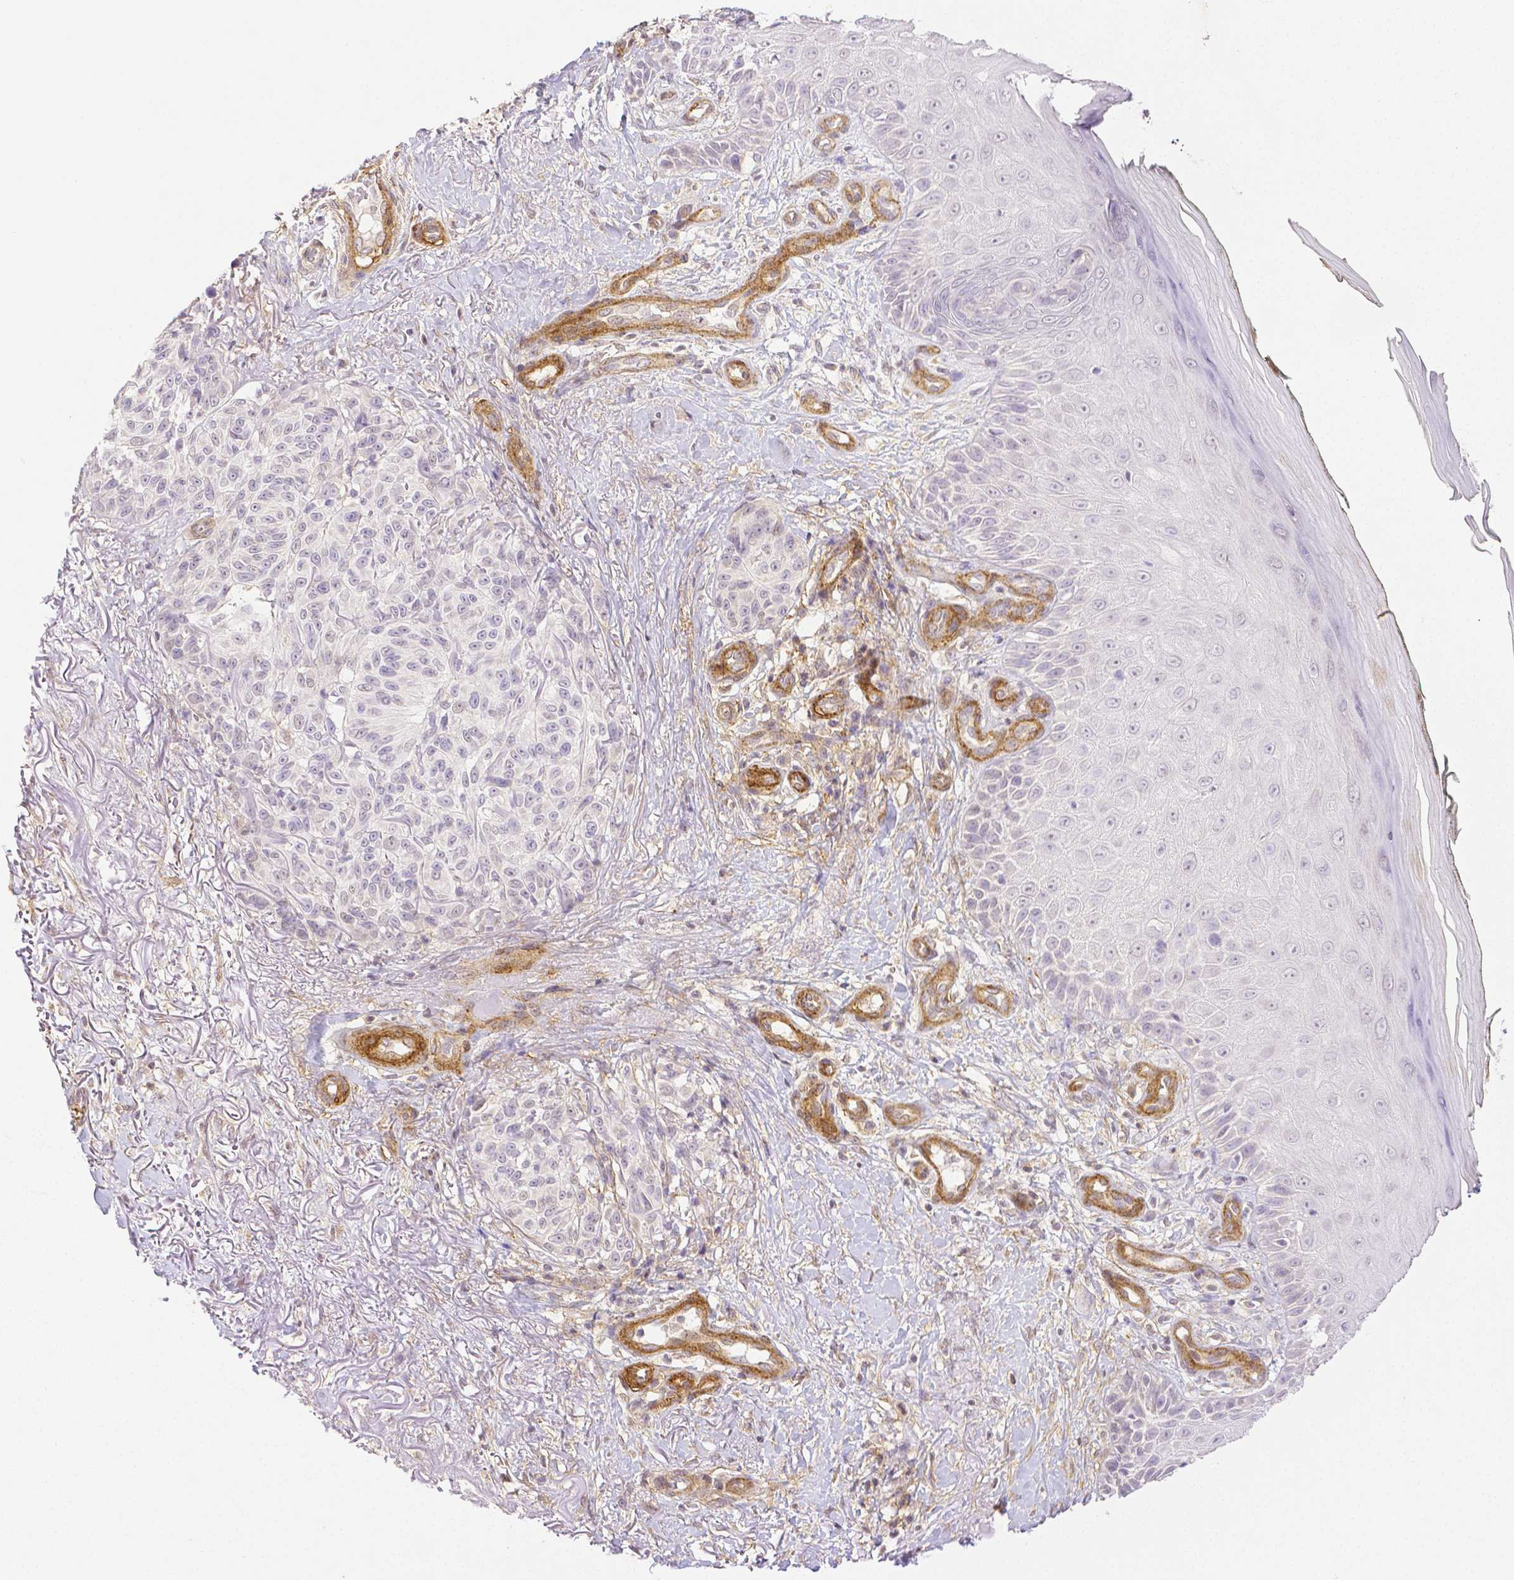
{"staining": {"intensity": "negative", "quantity": "none", "location": "none"}, "tissue": "melanoma", "cell_type": "Tumor cells", "image_type": "cancer", "snomed": [{"axis": "morphology", "description": "Malignant melanoma, NOS"}, {"axis": "topography", "description": "Skin"}], "caption": "Histopathology image shows no protein staining in tumor cells of malignant melanoma tissue.", "gene": "THY1", "patient": {"sex": "female", "age": 85}}